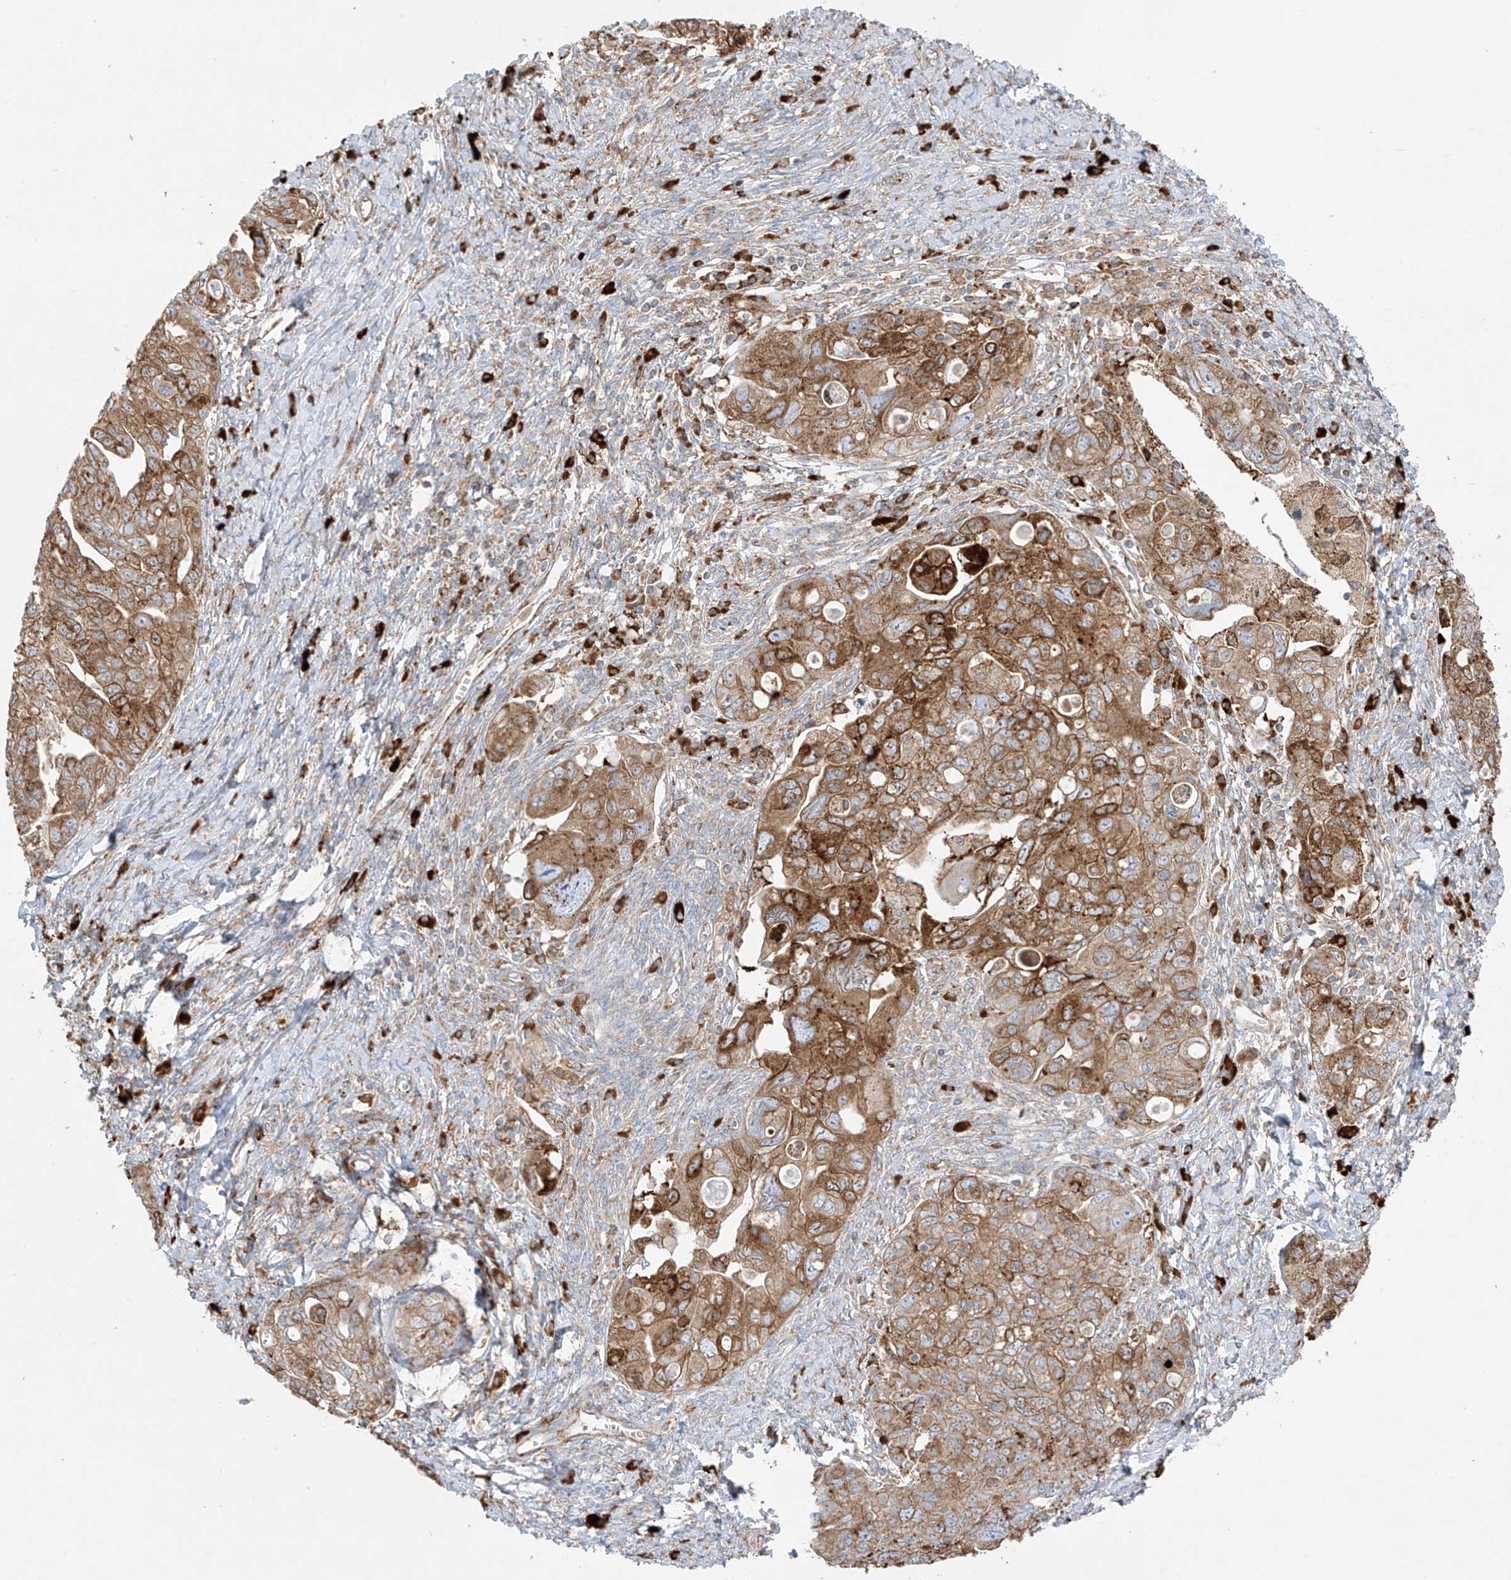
{"staining": {"intensity": "moderate", "quantity": ">75%", "location": "cytoplasmic/membranous"}, "tissue": "ovarian cancer", "cell_type": "Tumor cells", "image_type": "cancer", "snomed": [{"axis": "morphology", "description": "Carcinoma, NOS"}, {"axis": "morphology", "description": "Cystadenocarcinoma, serous, NOS"}, {"axis": "topography", "description": "Ovary"}], "caption": "A medium amount of moderate cytoplasmic/membranous staining is present in about >75% of tumor cells in serous cystadenocarcinoma (ovarian) tissue.", "gene": "MX1", "patient": {"sex": "female", "age": 69}}